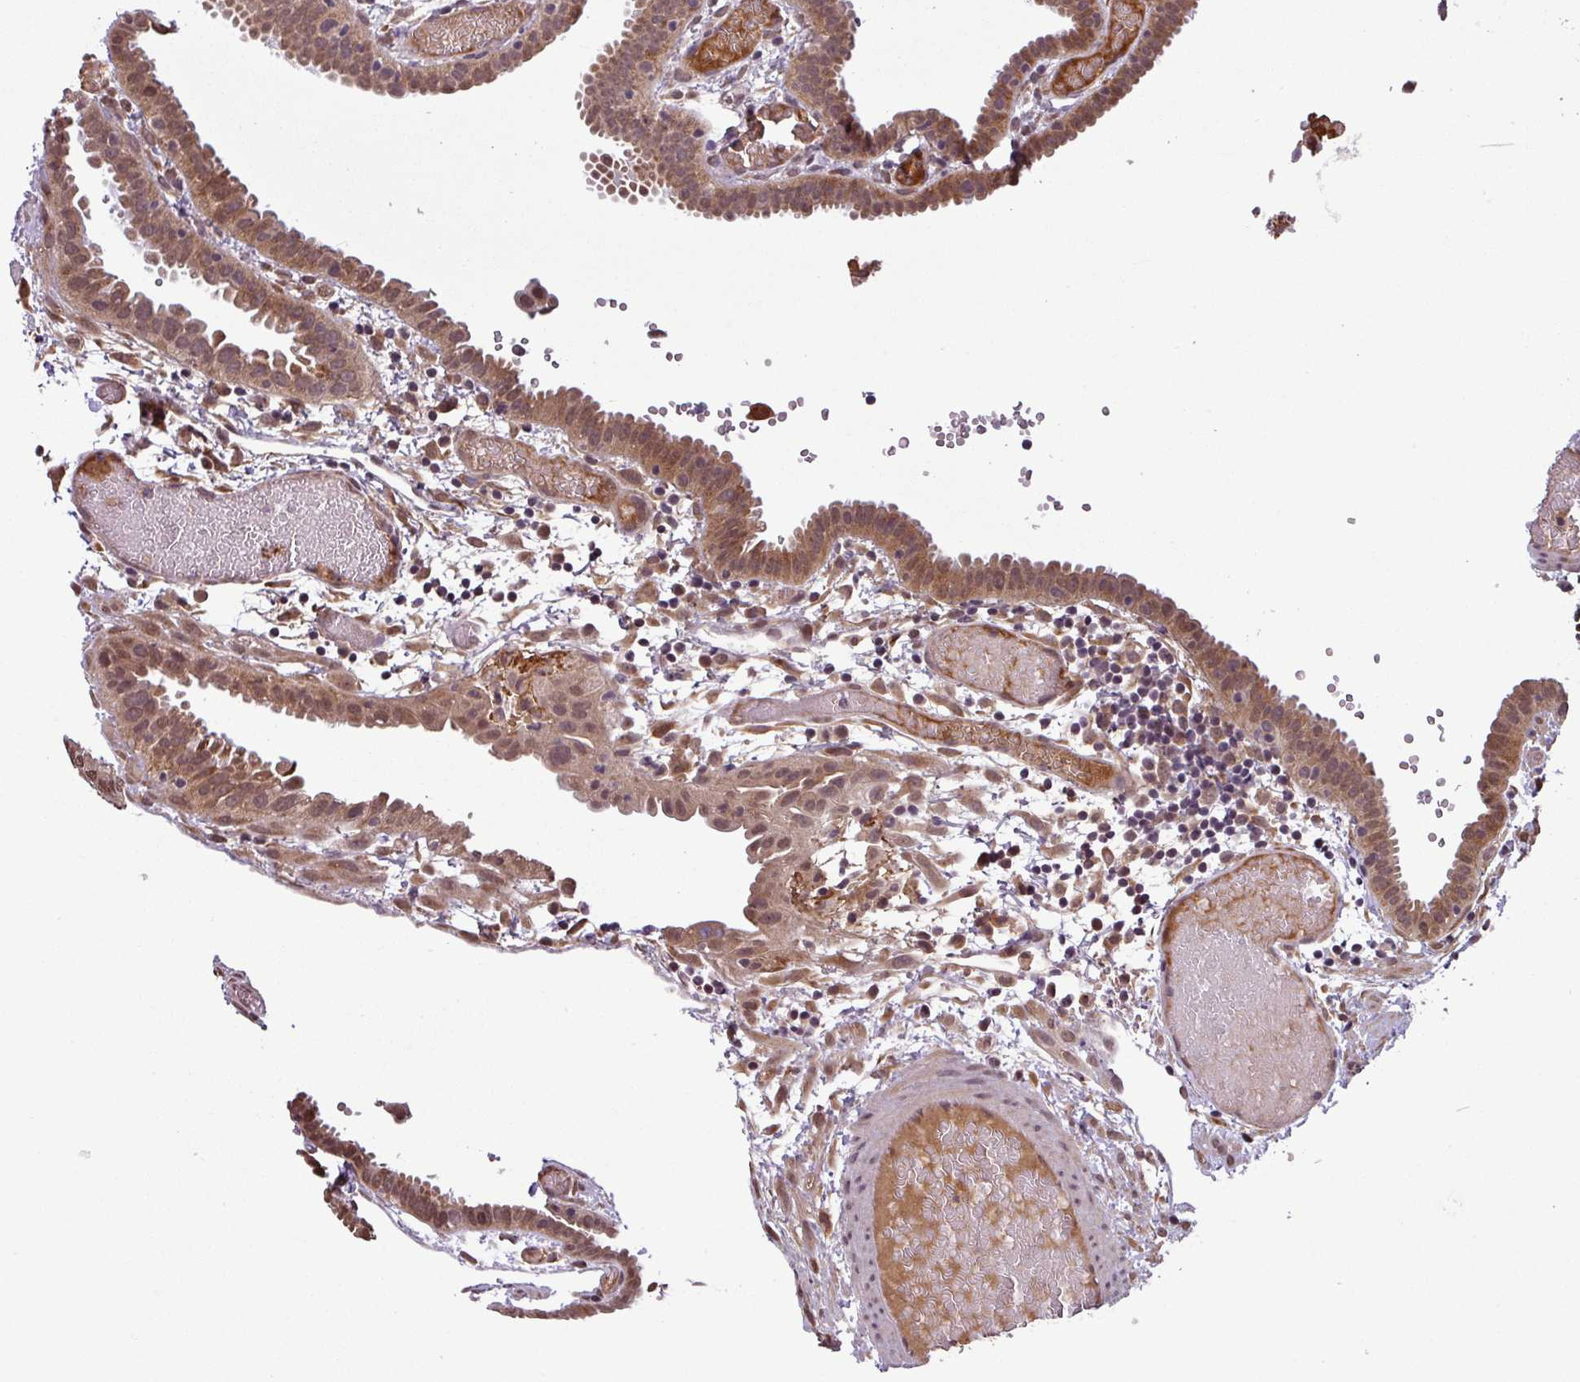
{"staining": {"intensity": "moderate", "quantity": ">75%", "location": "cytoplasmic/membranous,nuclear"}, "tissue": "fallopian tube", "cell_type": "Glandular cells", "image_type": "normal", "snomed": [{"axis": "morphology", "description": "Normal tissue, NOS"}, {"axis": "topography", "description": "Fallopian tube"}], "caption": "This image demonstrates IHC staining of normal fallopian tube, with medium moderate cytoplasmic/membranous,nuclear positivity in approximately >75% of glandular cells.", "gene": "NOB1", "patient": {"sex": "female", "age": 37}}